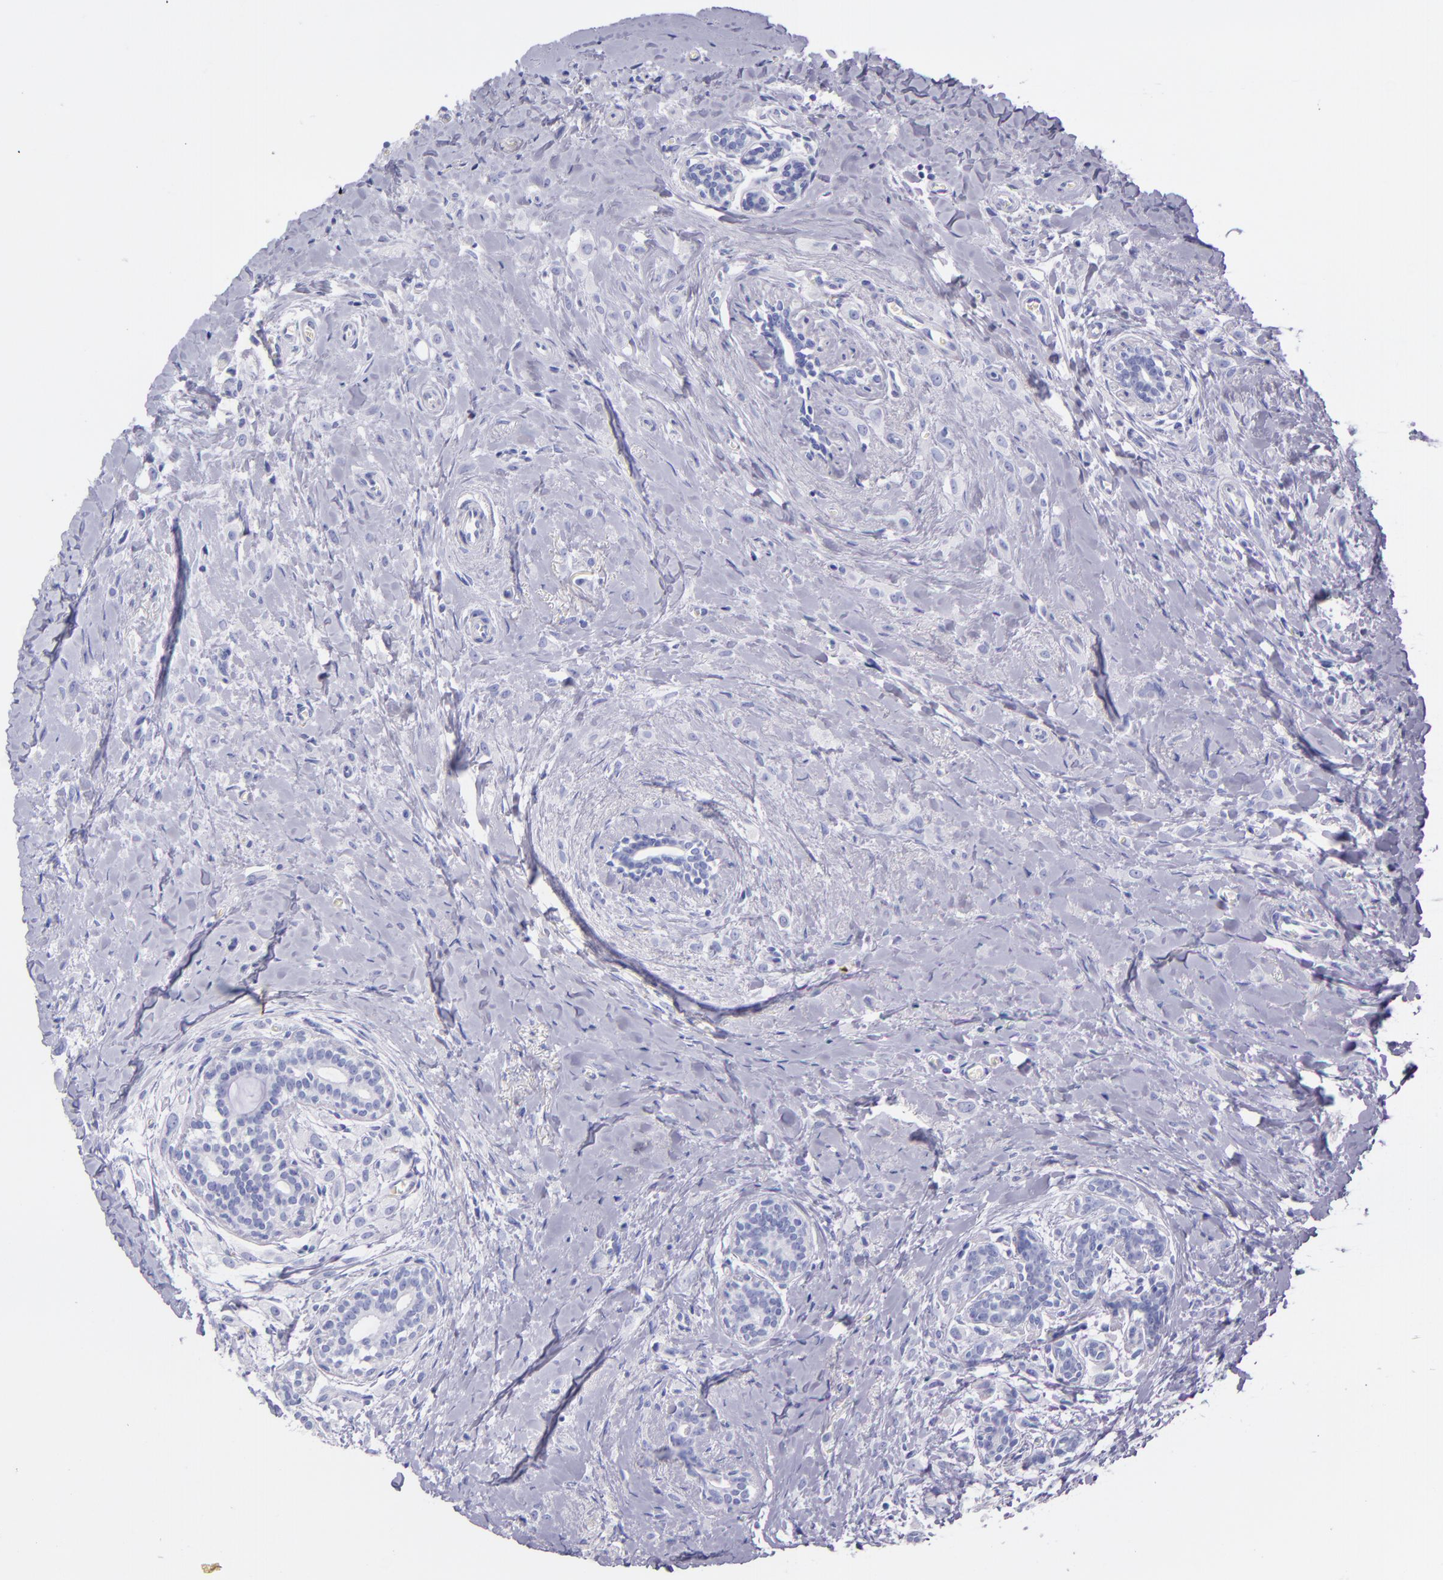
{"staining": {"intensity": "negative", "quantity": "none", "location": "none"}, "tissue": "breast cancer", "cell_type": "Tumor cells", "image_type": "cancer", "snomed": [{"axis": "morphology", "description": "Lobular carcinoma"}, {"axis": "topography", "description": "Breast"}], "caption": "Immunohistochemistry micrograph of neoplastic tissue: human lobular carcinoma (breast) stained with DAB demonstrates no significant protein expression in tumor cells.", "gene": "SFTPA2", "patient": {"sex": "female", "age": 57}}